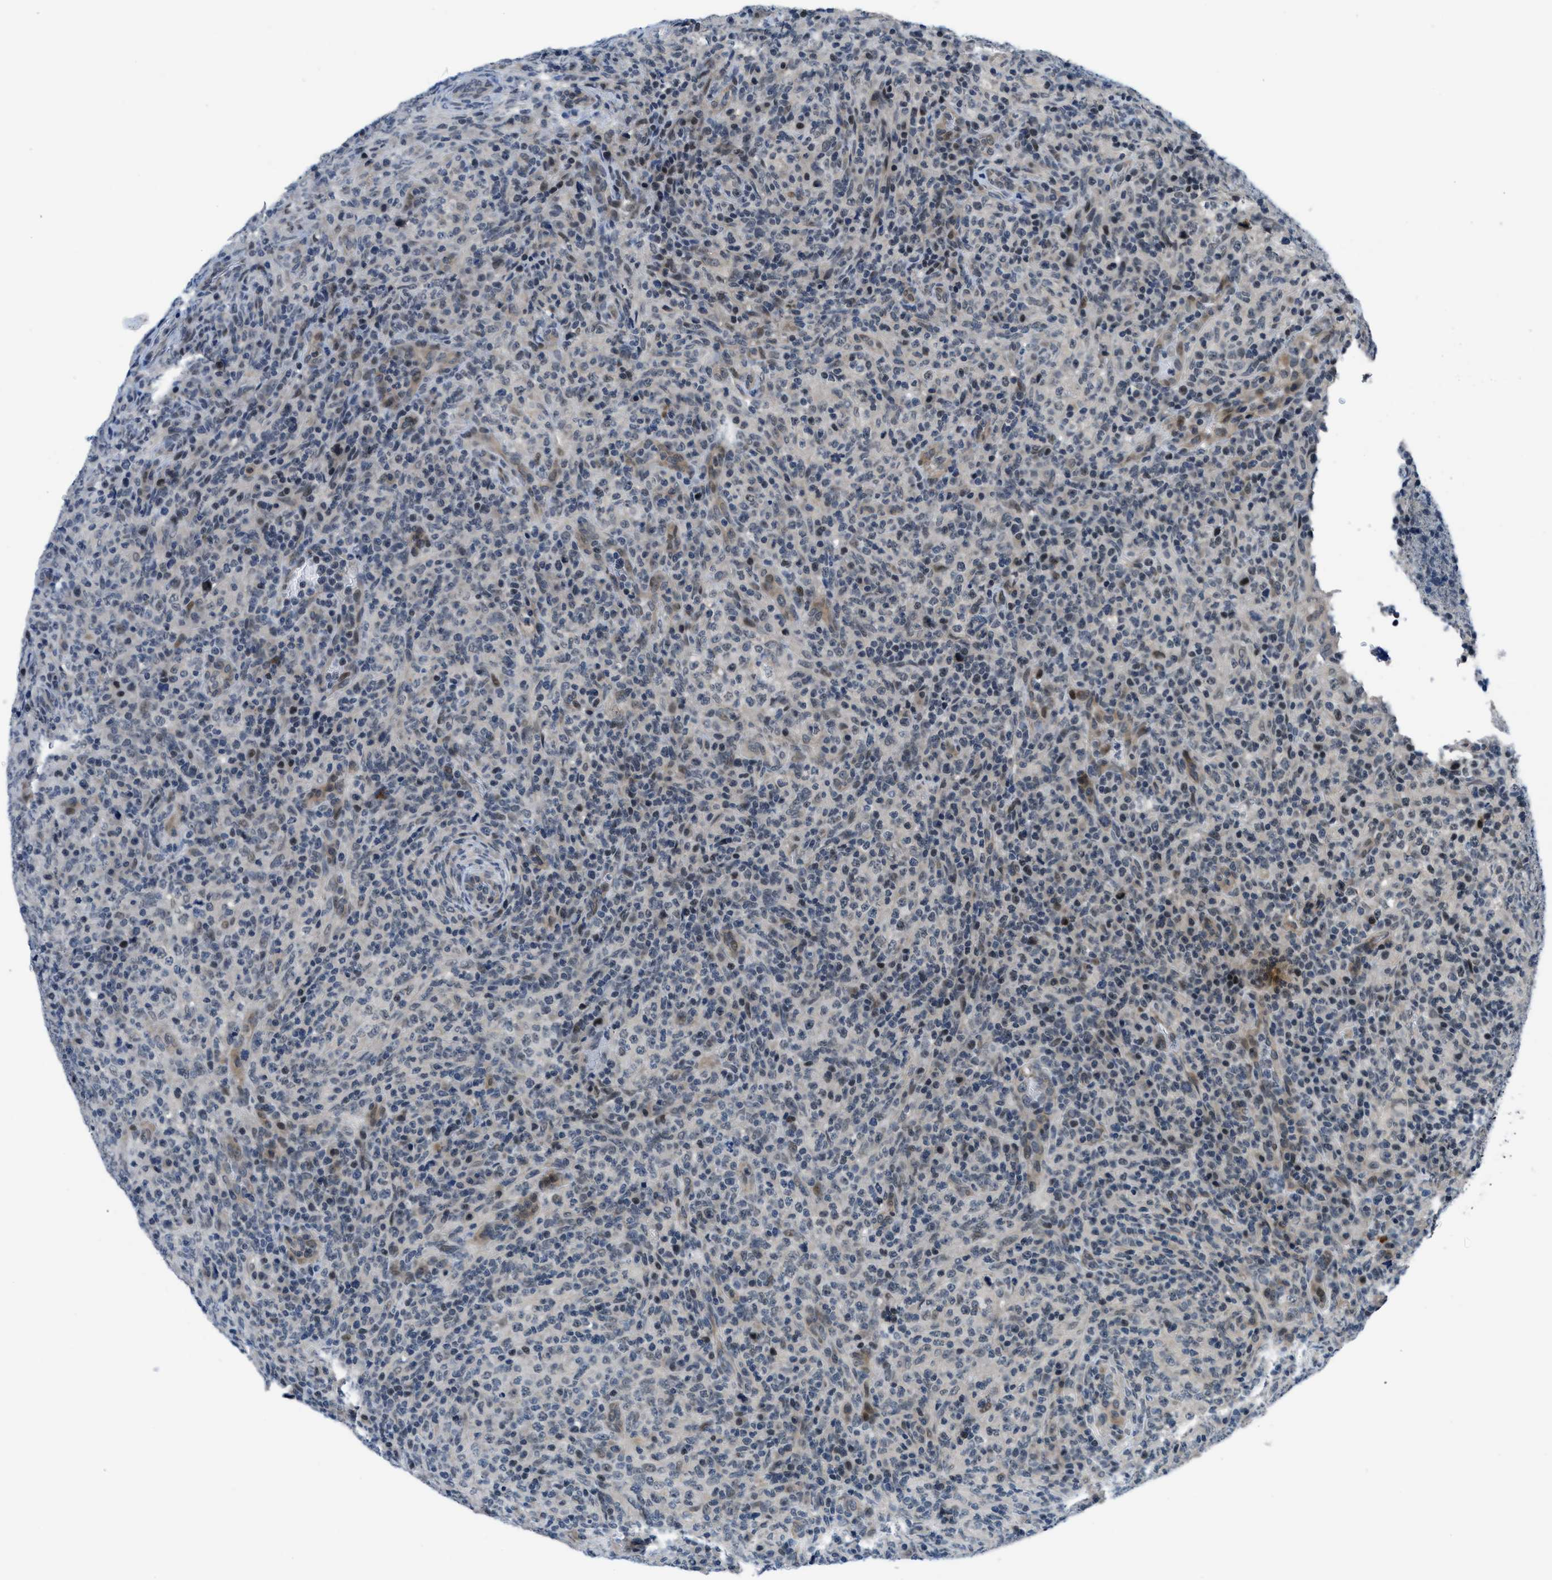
{"staining": {"intensity": "moderate", "quantity": "<25%", "location": "nuclear"}, "tissue": "lymphoma", "cell_type": "Tumor cells", "image_type": "cancer", "snomed": [{"axis": "morphology", "description": "Malignant lymphoma, non-Hodgkin's type, High grade"}, {"axis": "topography", "description": "Lymph node"}], "caption": "Human lymphoma stained with a brown dye reveals moderate nuclear positive positivity in about <25% of tumor cells.", "gene": "SETD5", "patient": {"sex": "female", "age": 76}}